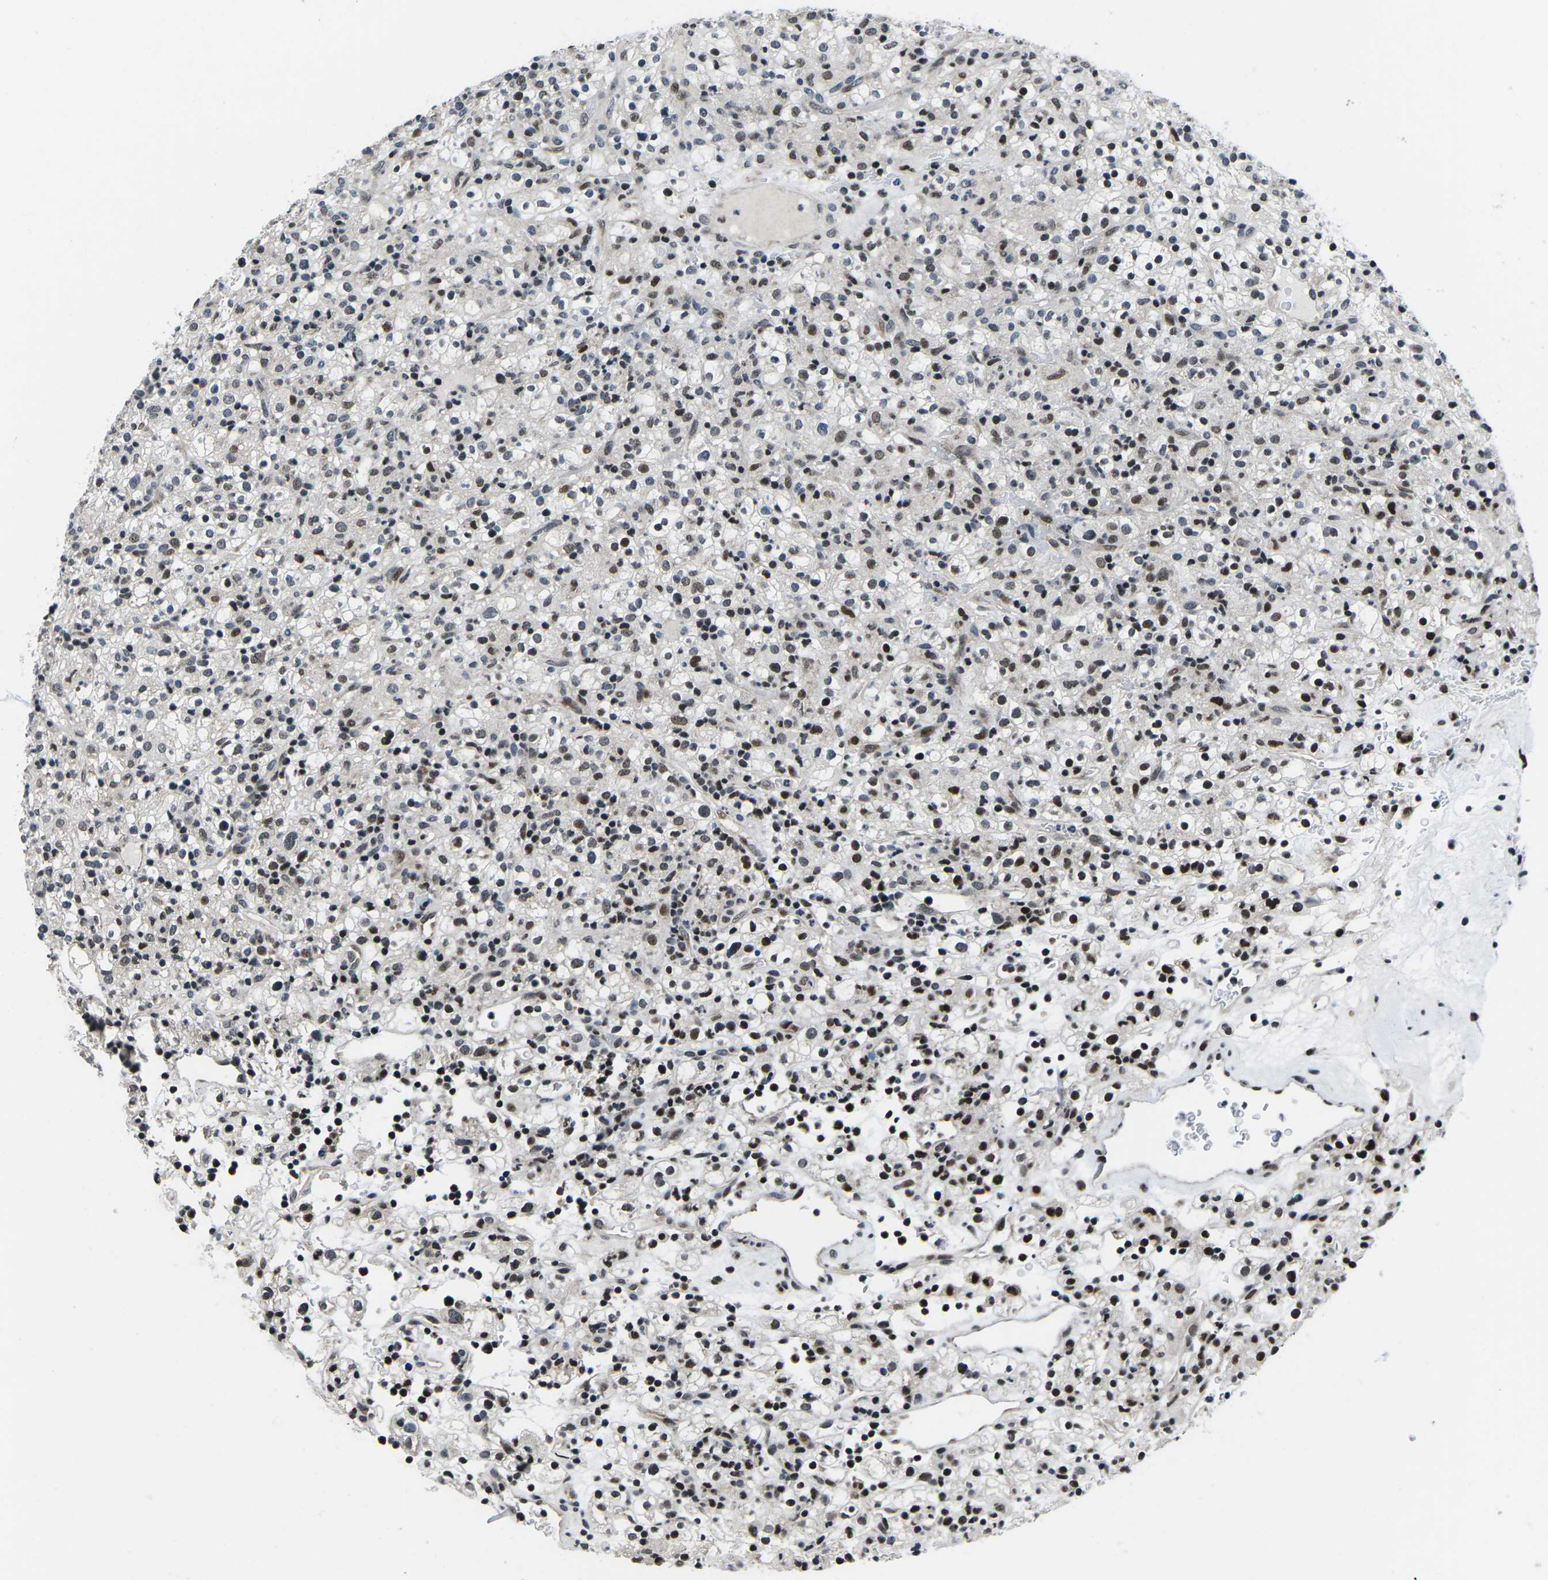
{"staining": {"intensity": "strong", "quantity": "25%-75%", "location": "nuclear"}, "tissue": "renal cancer", "cell_type": "Tumor cells", "image_type": "cancer", "snomed": [{"axis": "morphology", "description": "Normal tissue, NOS"}, {"axis": "morphology", "description": "Adenocarcinoma, NOS"}, {"axis": "topography", "description": "Kidney"}], "caption": "Protein expression analysis of human renal cancer (adenocarcinoma) reveals strong nuclear positivity in approximately 25%-75% of tumor cells.", "gene": "CDC73", "patient": {"sex": "female", "age": 72}}